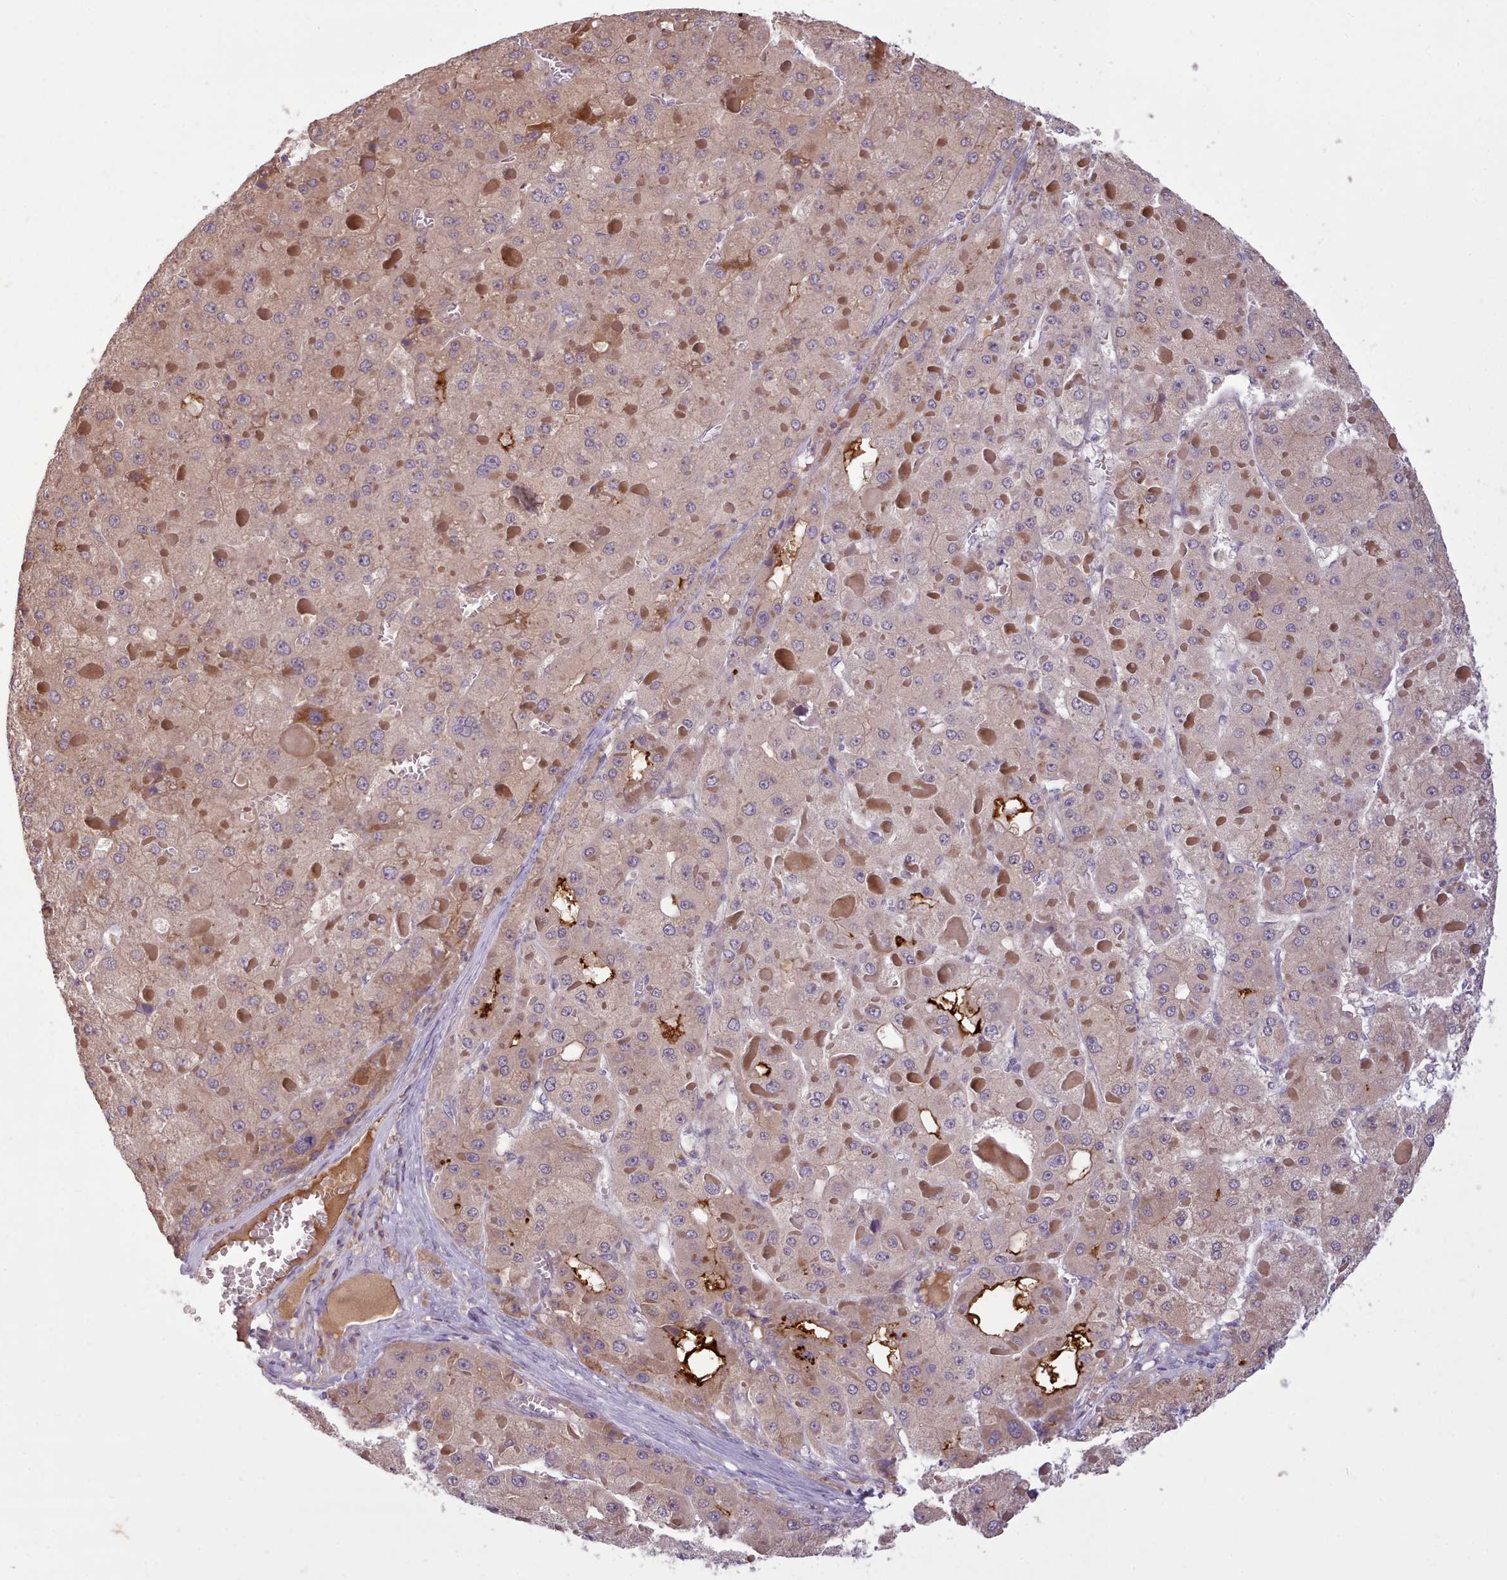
{"staining": {"intensity": "moderate", "quantity": "25%-75%", "location": "cytoplasmic/membranous"}, "tissue": "liver cancer", "cell_type": "Tumor cells", "image_type": "cancer", "snomed": [{"axis": "morphology", "description": "Carcinoma, Hepatocellular, NOS"}, {"axis": "topography", "description": "Liver"}], "caption": "About 25%-75% of tumor cells in human hepatocellular carcinoma (liver) display moderate cytoplasmic/membranous protein positivity as visualized by brown immunohistochemical staining.", "gene": "NMRK1", "patient": {"sex": "female", "age": 73}}